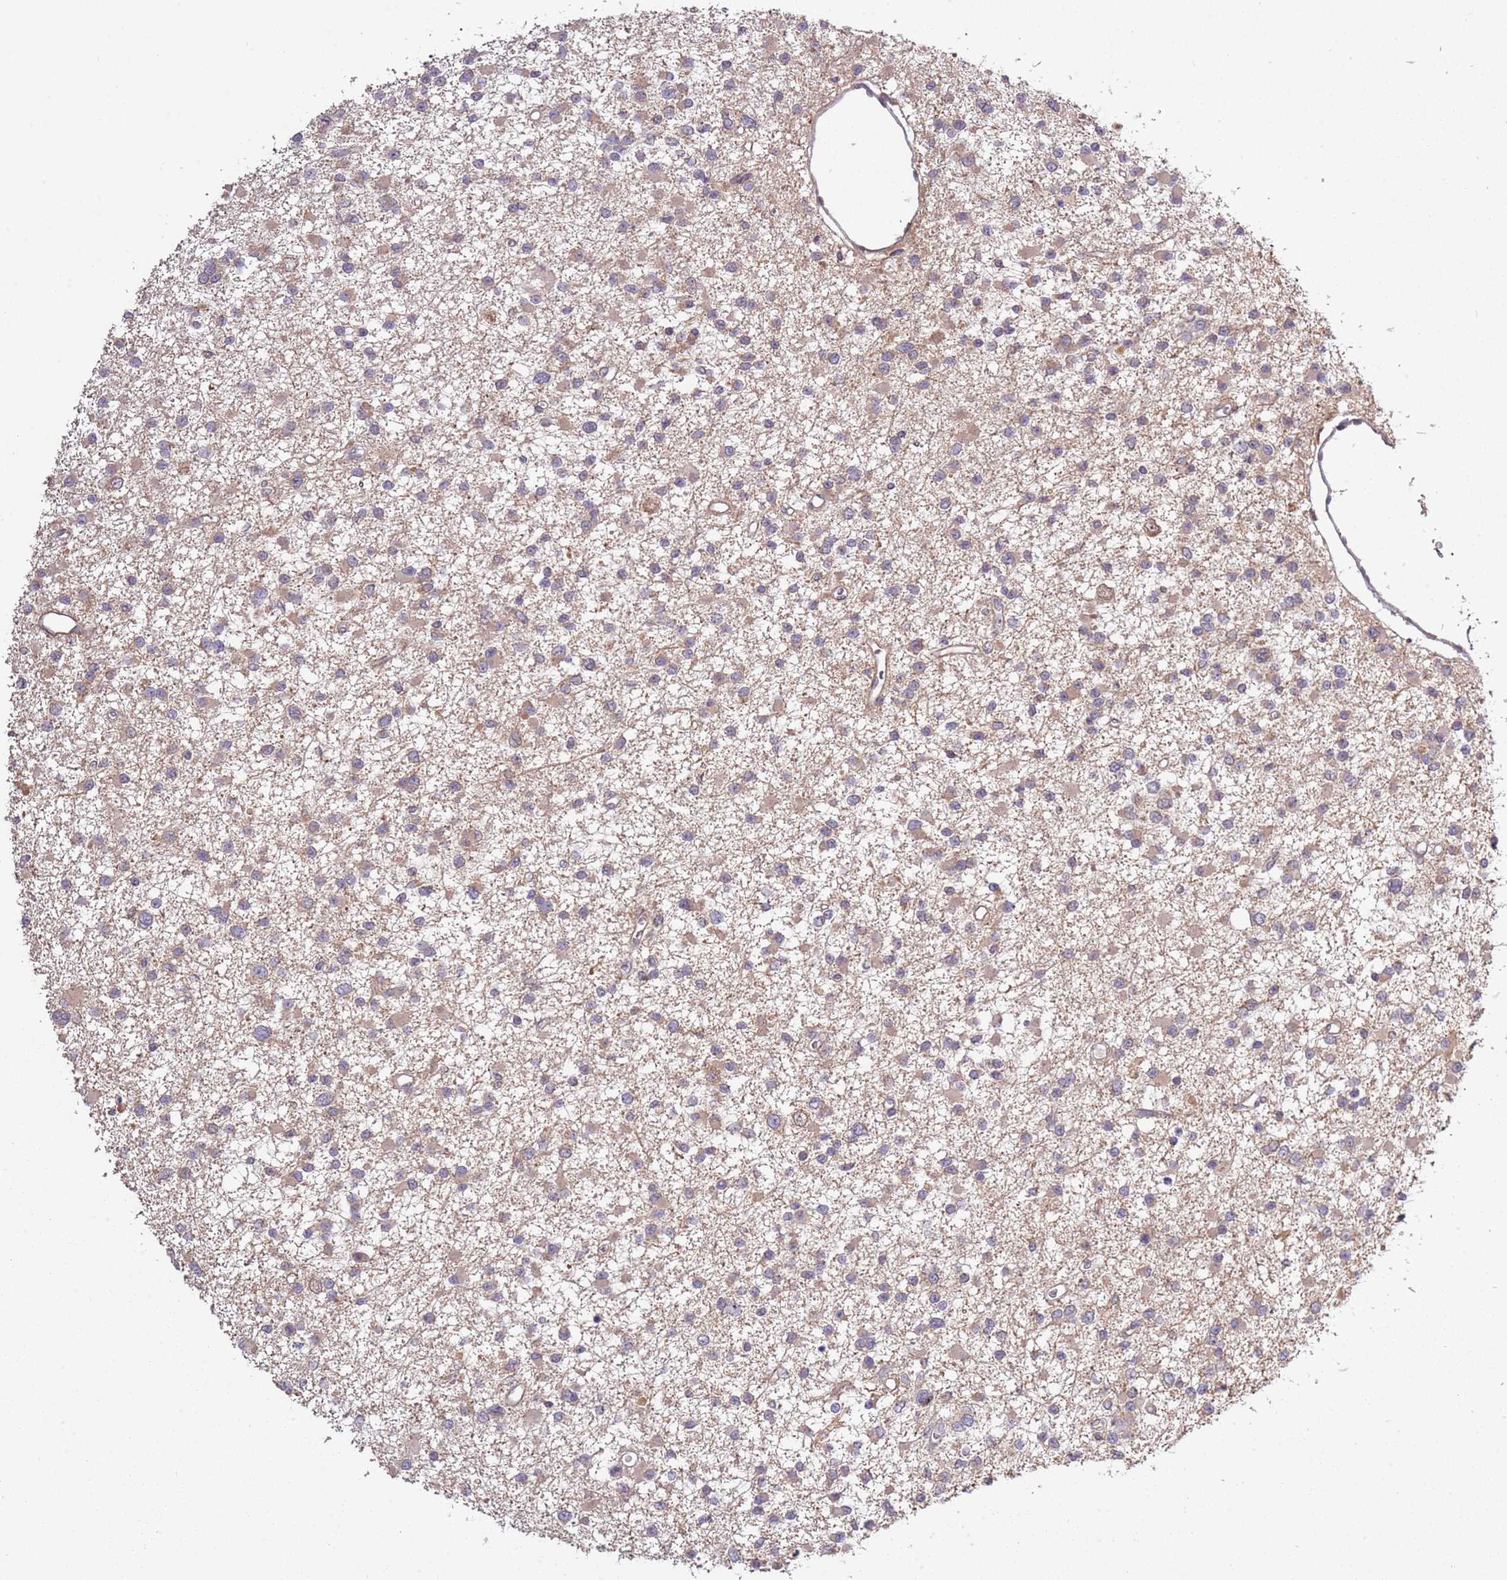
{"staining": {"intensity": "weak", "quantity": "25%-75%", "location": "cytoplasmic/membranous"}, "tissue": "glioma", "cell_type": "Tumor cells", "image_type": "cancer", "snomed": [{"axis": "morphology", "description": "Glioma, malignant, Low grade"}, {"axis": "topography", "description": "Brain"}], "caption": "The immunohistochemical stain labels weak cytoplasmic/membranous expression in tumor cells of malignant glioma (low-grade) tissue. The protein of interest is shown in brown color, while the nuclei are stained blue.", "gene": "USP32", "patient": {"sex": "female", "age": 22}}